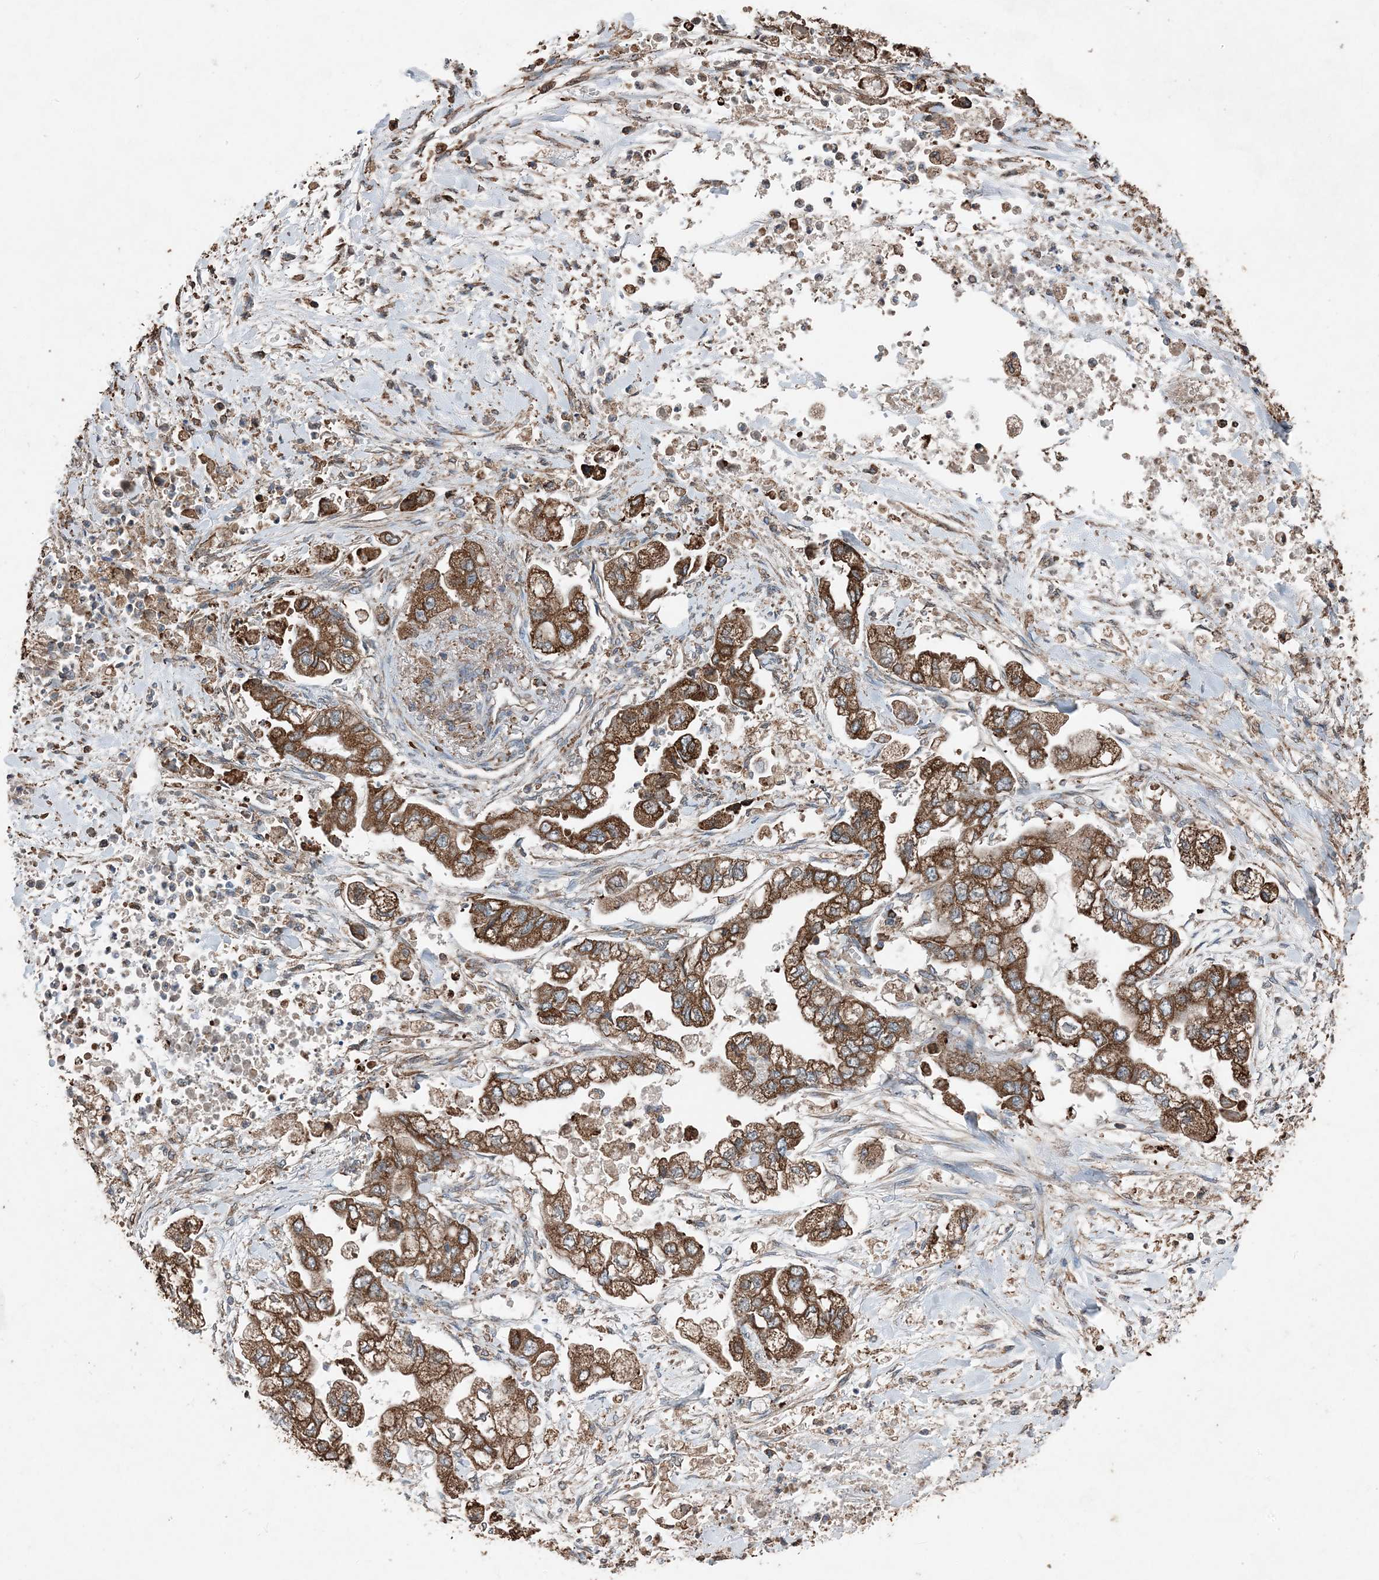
{"staining": {"intensity": "strong", "quantity": ">75%", "location": "cytoplasmic/membranous"}, "tissue": "stomach cancer", "cell_type": "Tumor cells", "image_type": "cancer", "snomed": [{"axis": "morphology", "description": "Normal tissue, NOS"}, {"axis": "morphology", "description": "Adenocarcinoma, NOS"}, {"axis": "topography", "description": "Stomach"}], "caption": "Stomach cancer tissue demonstrates strong cytoplasmic/membranous expression in approximately >75% of tumor cells, visualized by immunohistochemistry. Nuclei are stained in blue.", "gene": "PDIA6", "patient": {"sex": "male", "age": 62}}